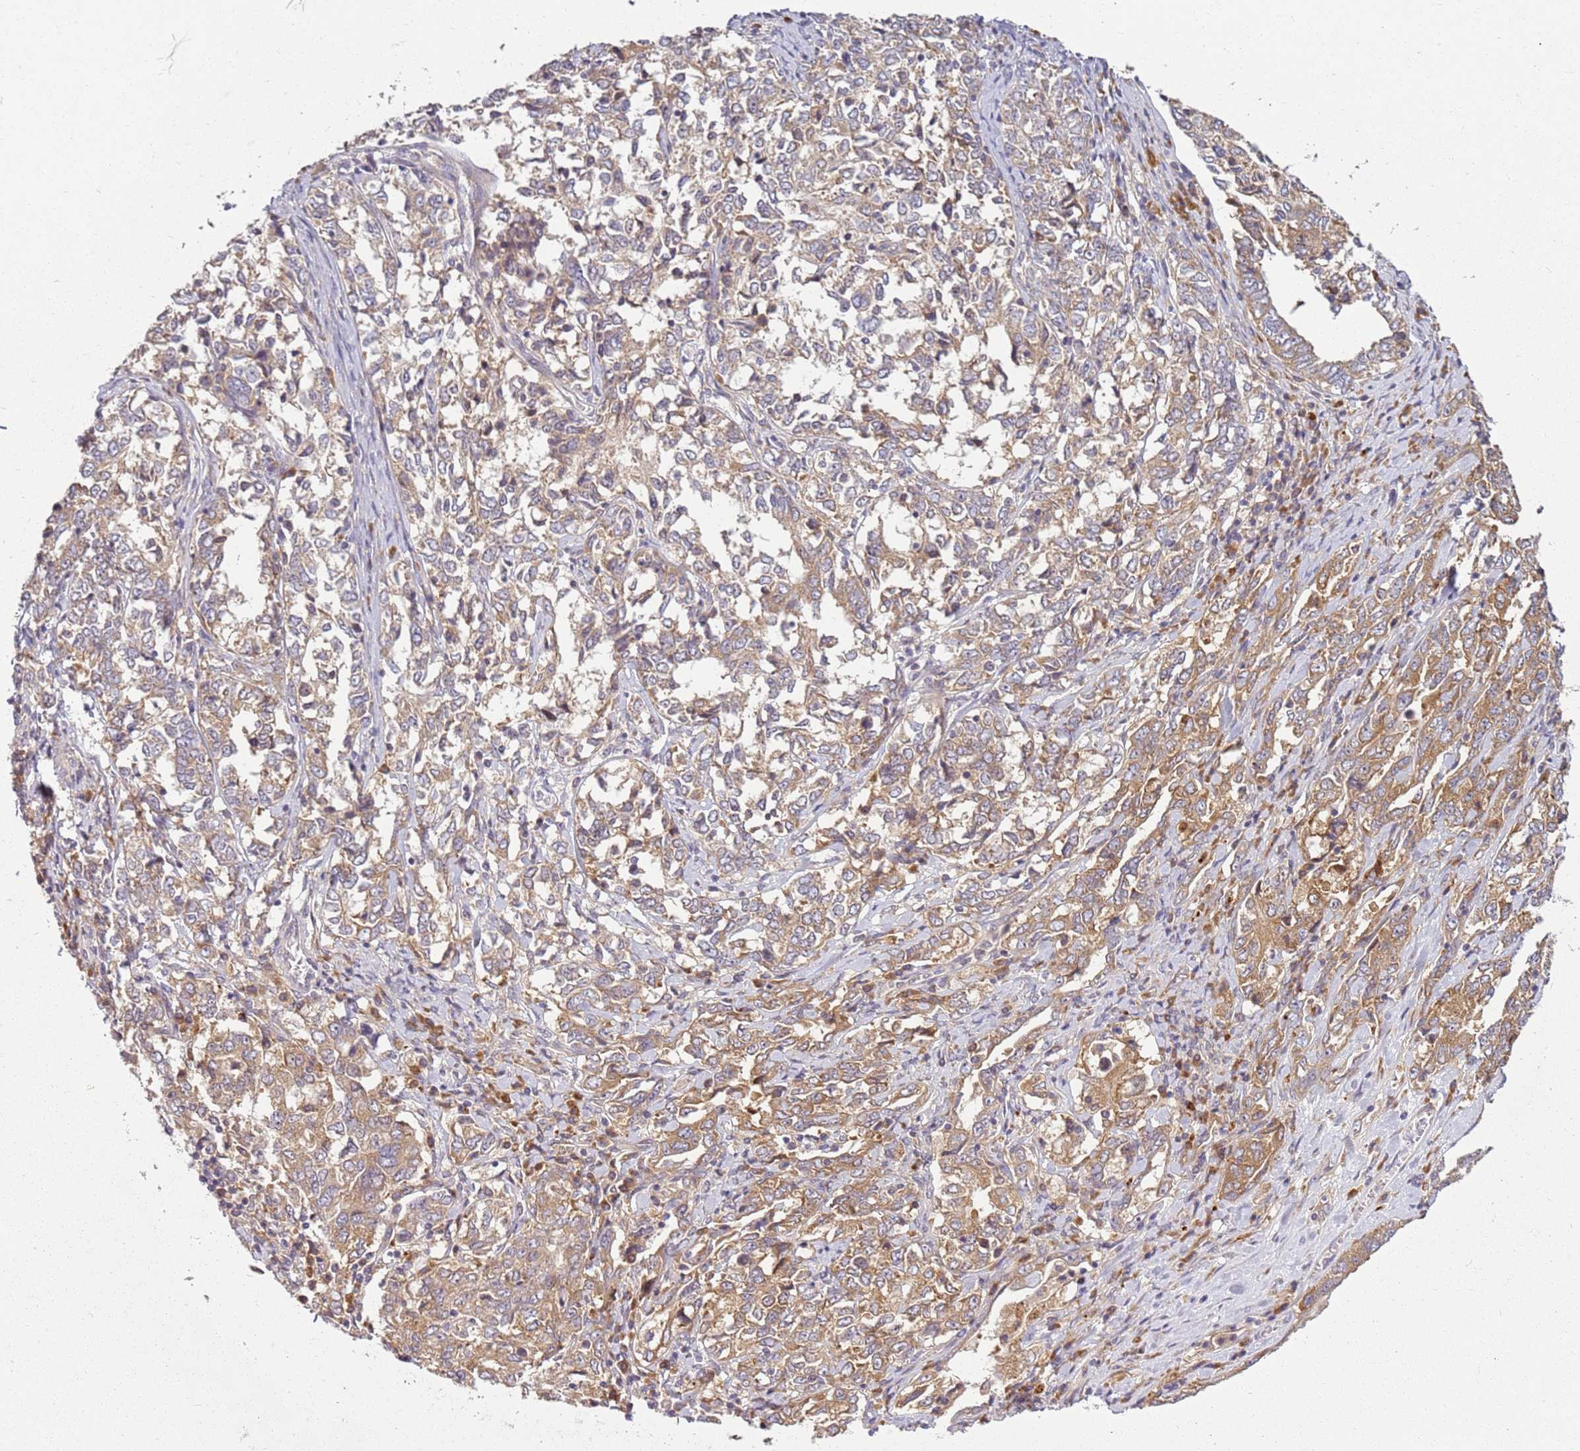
{"staining": {"intensity": "moderate", "quantity": "25%-75%", "location": "cytoplasmic/membranous"}, "tissue": "ovarian cancer", "cell_type": "Tumor cells", "image_type": "cancer", "snomed": [{"axis": "morphology", "description": "Carcinoma, endometroid"}, {"axis": "topography", "description": "Ovary"}], "caption": "Immunohistochemical staining of human ovarian cancer demonstrates moderate cytoplasmic/membranous protein expression in approximately 25%-75% of tumor cells. Nuclei are stained in blue.", "gene": "RPS28", "patient": {"sex": "female", "age": 62}}